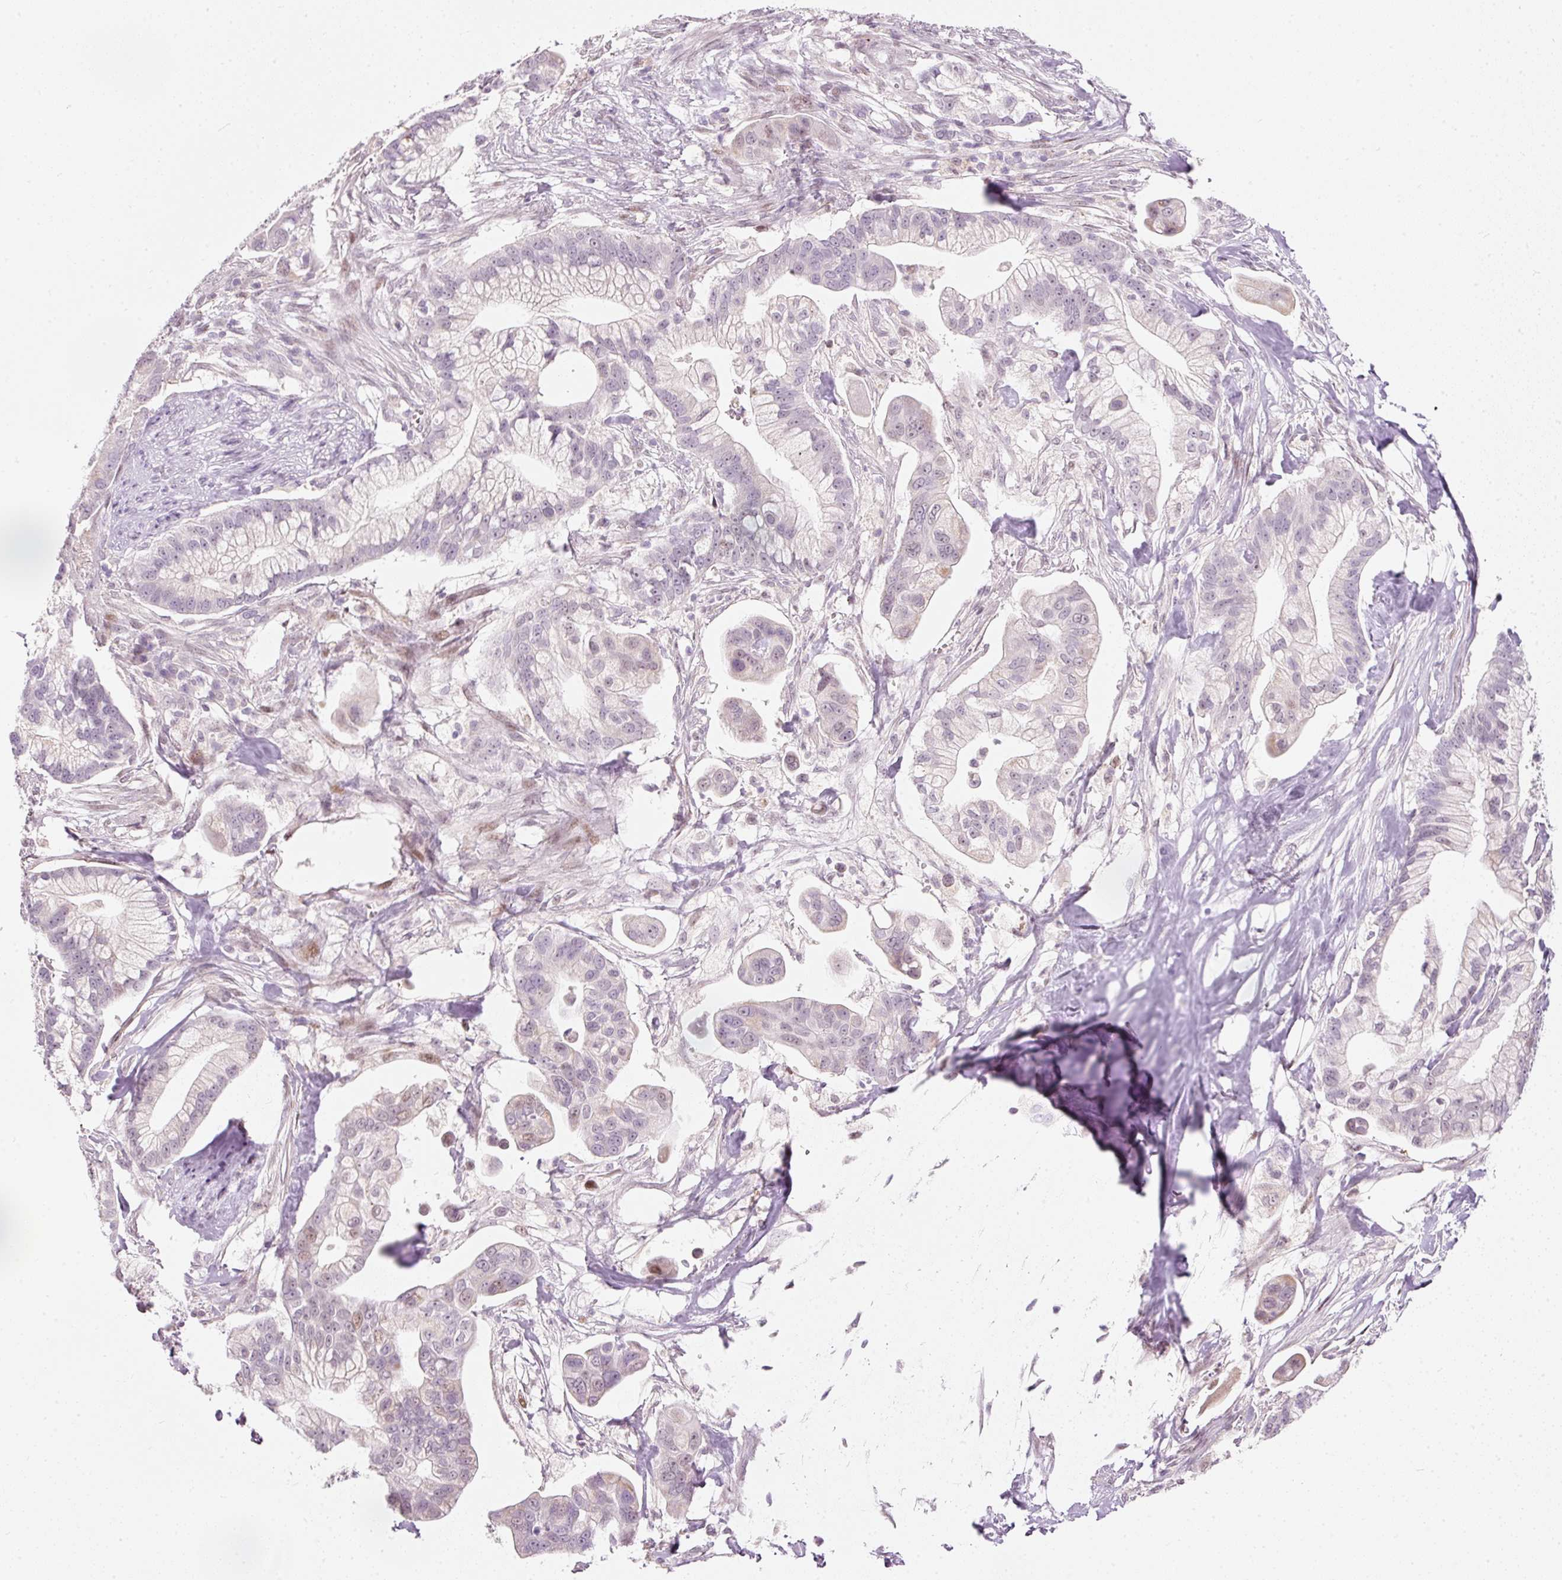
{"staining": {"intensity": "negative", "quantity": "none", "location": "none"}, "tissue": "pancreatic cancer", "cell_type": "Tumor cells", "image_type": "cancer", "snomed": [{"axis": "morphology", "description": "Adenocarcinoma, NOS"}, {"axis": "topography", "description": "Pancreas"}], "caption": "This micrograph is of pancreatic adenocarcinoma stained with immunohistochemistry (IHC) to label a protein in brown with the nuclei are counter-stained blue. There is no expression in tumor cells.", "gene": "RNF39", "patient": {"sex": "male", "age": 68}}